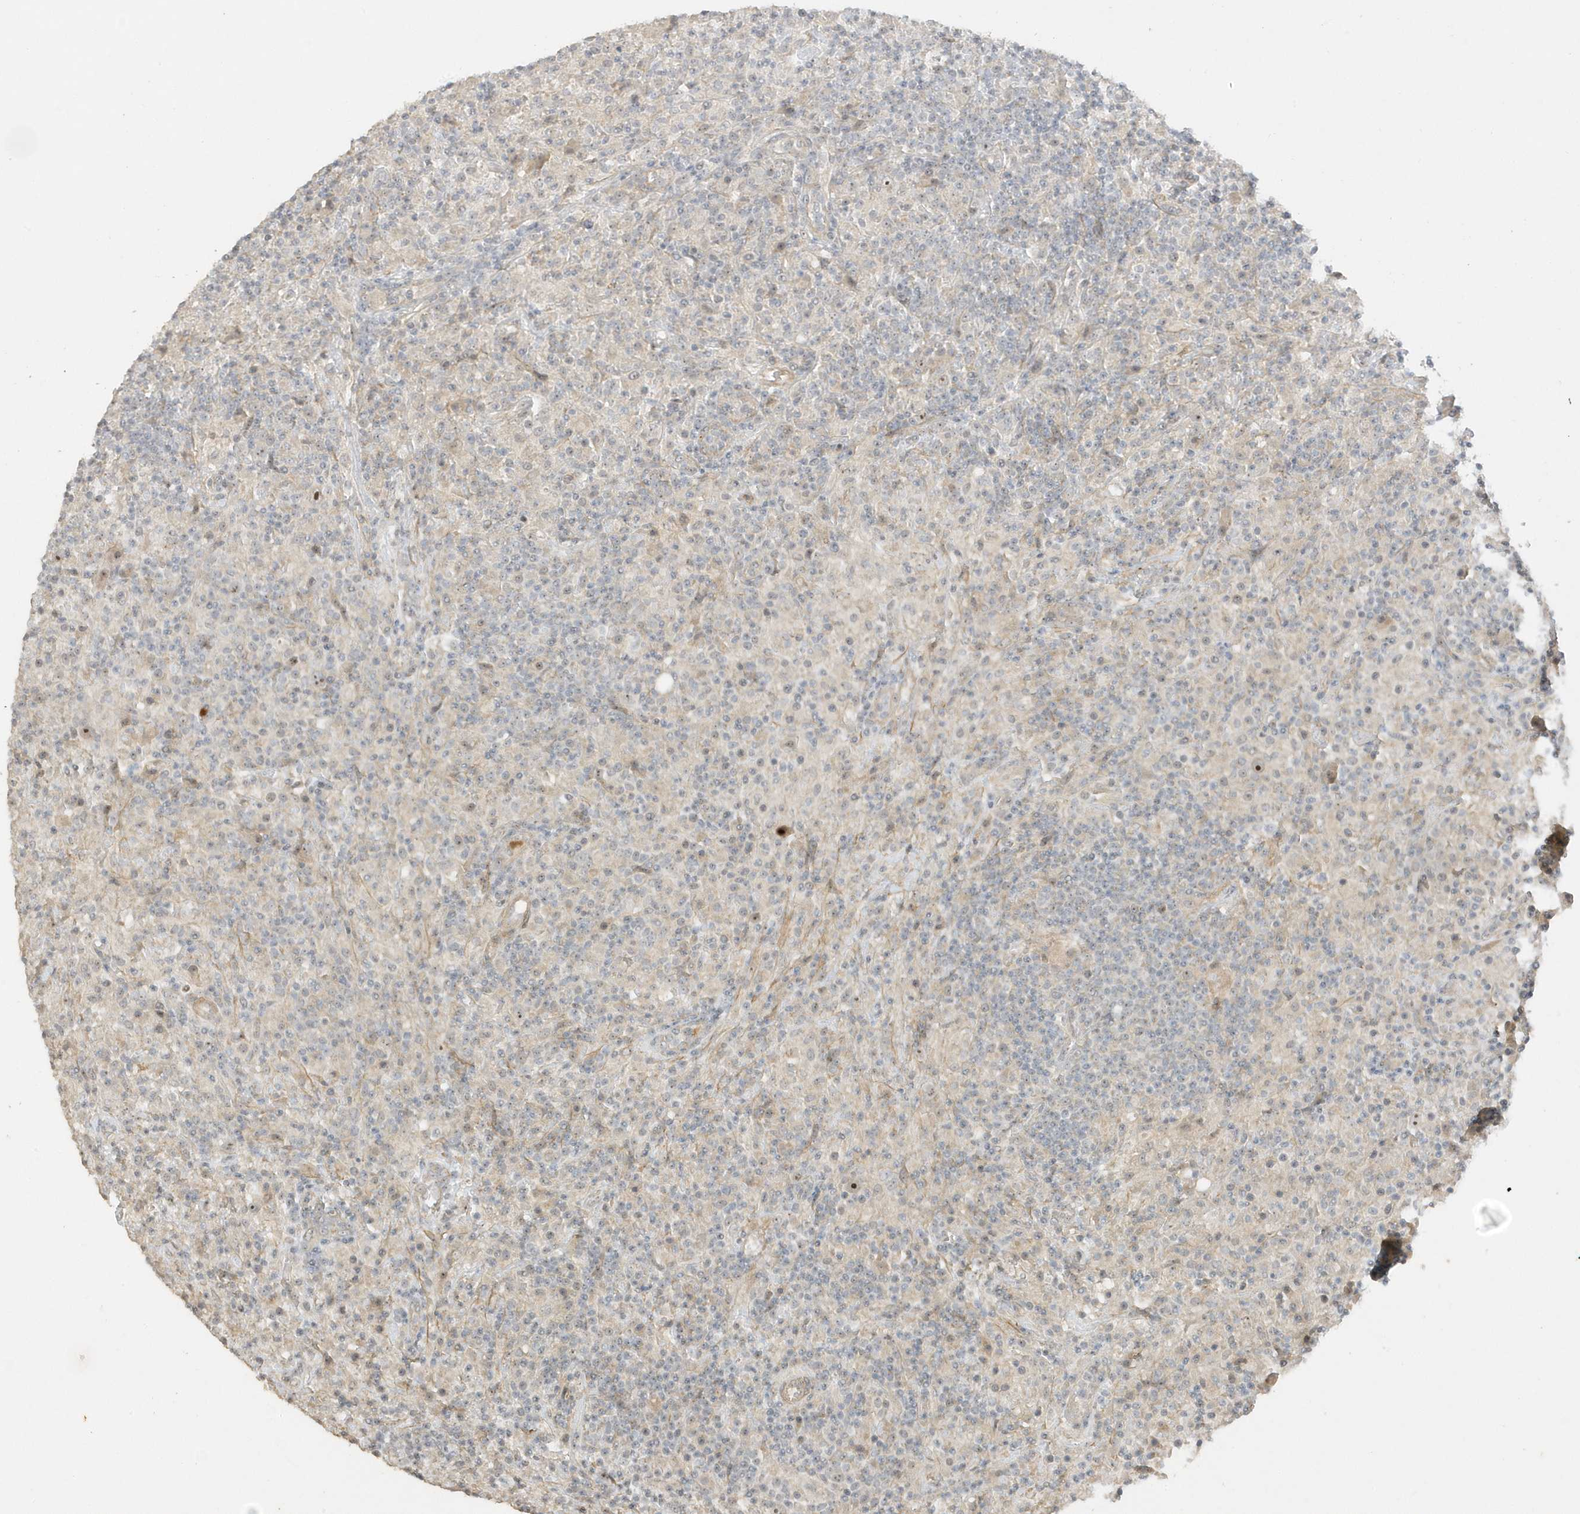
{"staining": {"intensity": "moderate", "quantity": "25%-75%", "location": "nuclear"}, "tissue": "lymphoma", "cell_type": "Tumor cells", "image_type": "cancer", "snomed": [{"axis": "morphology", "description": "Hodgkin's disease, NOS"}, {"axis": "topography", "description": "Lymph node"}], "caption": "Tumor cells display medium levels of moderate nuclear positivity in about 25%-75% of cells in human Hodgkin's disease.", "gene": "DDX18", "patient": {"sex": "male", "age": 70}}